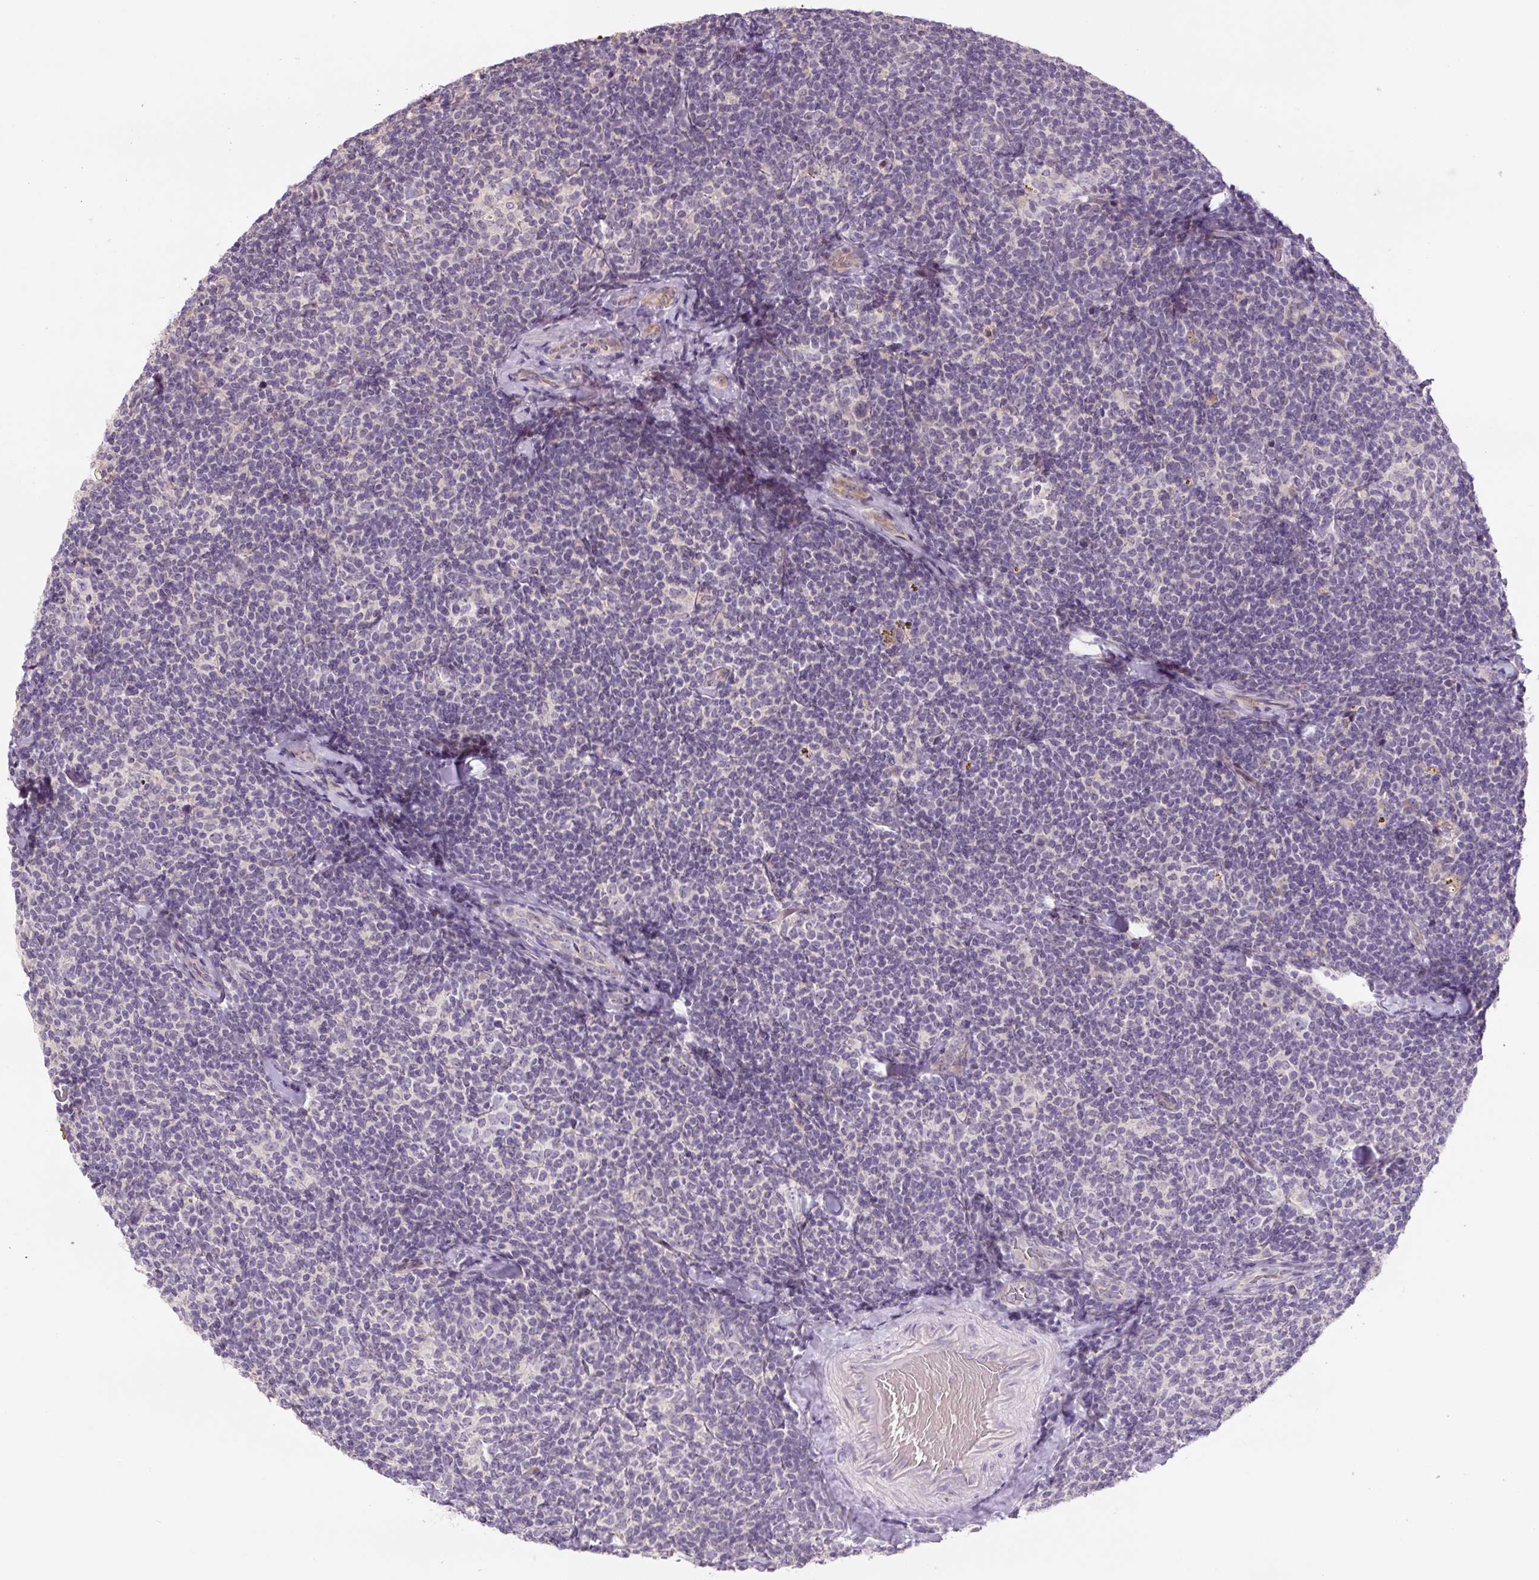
{"staining": {"intensity": "negative", "quantity": "none", "location": "none"}, "tissue": "lymphoma", "cell_type": "Tumor cells", "image_type": "cancer", "snomed": [{"axis": "morphology", "description": "Malignant lymphoma, non-Hodgkin's type, Low grade"}, {"axis": "topography", "description": "Lymph node"}], "caption": "Micrograph shows no protein staining in tumor cells of lymphoma tissue.", "gene": "YIF1B", "patient": {"sex": "female", "age": 56}}